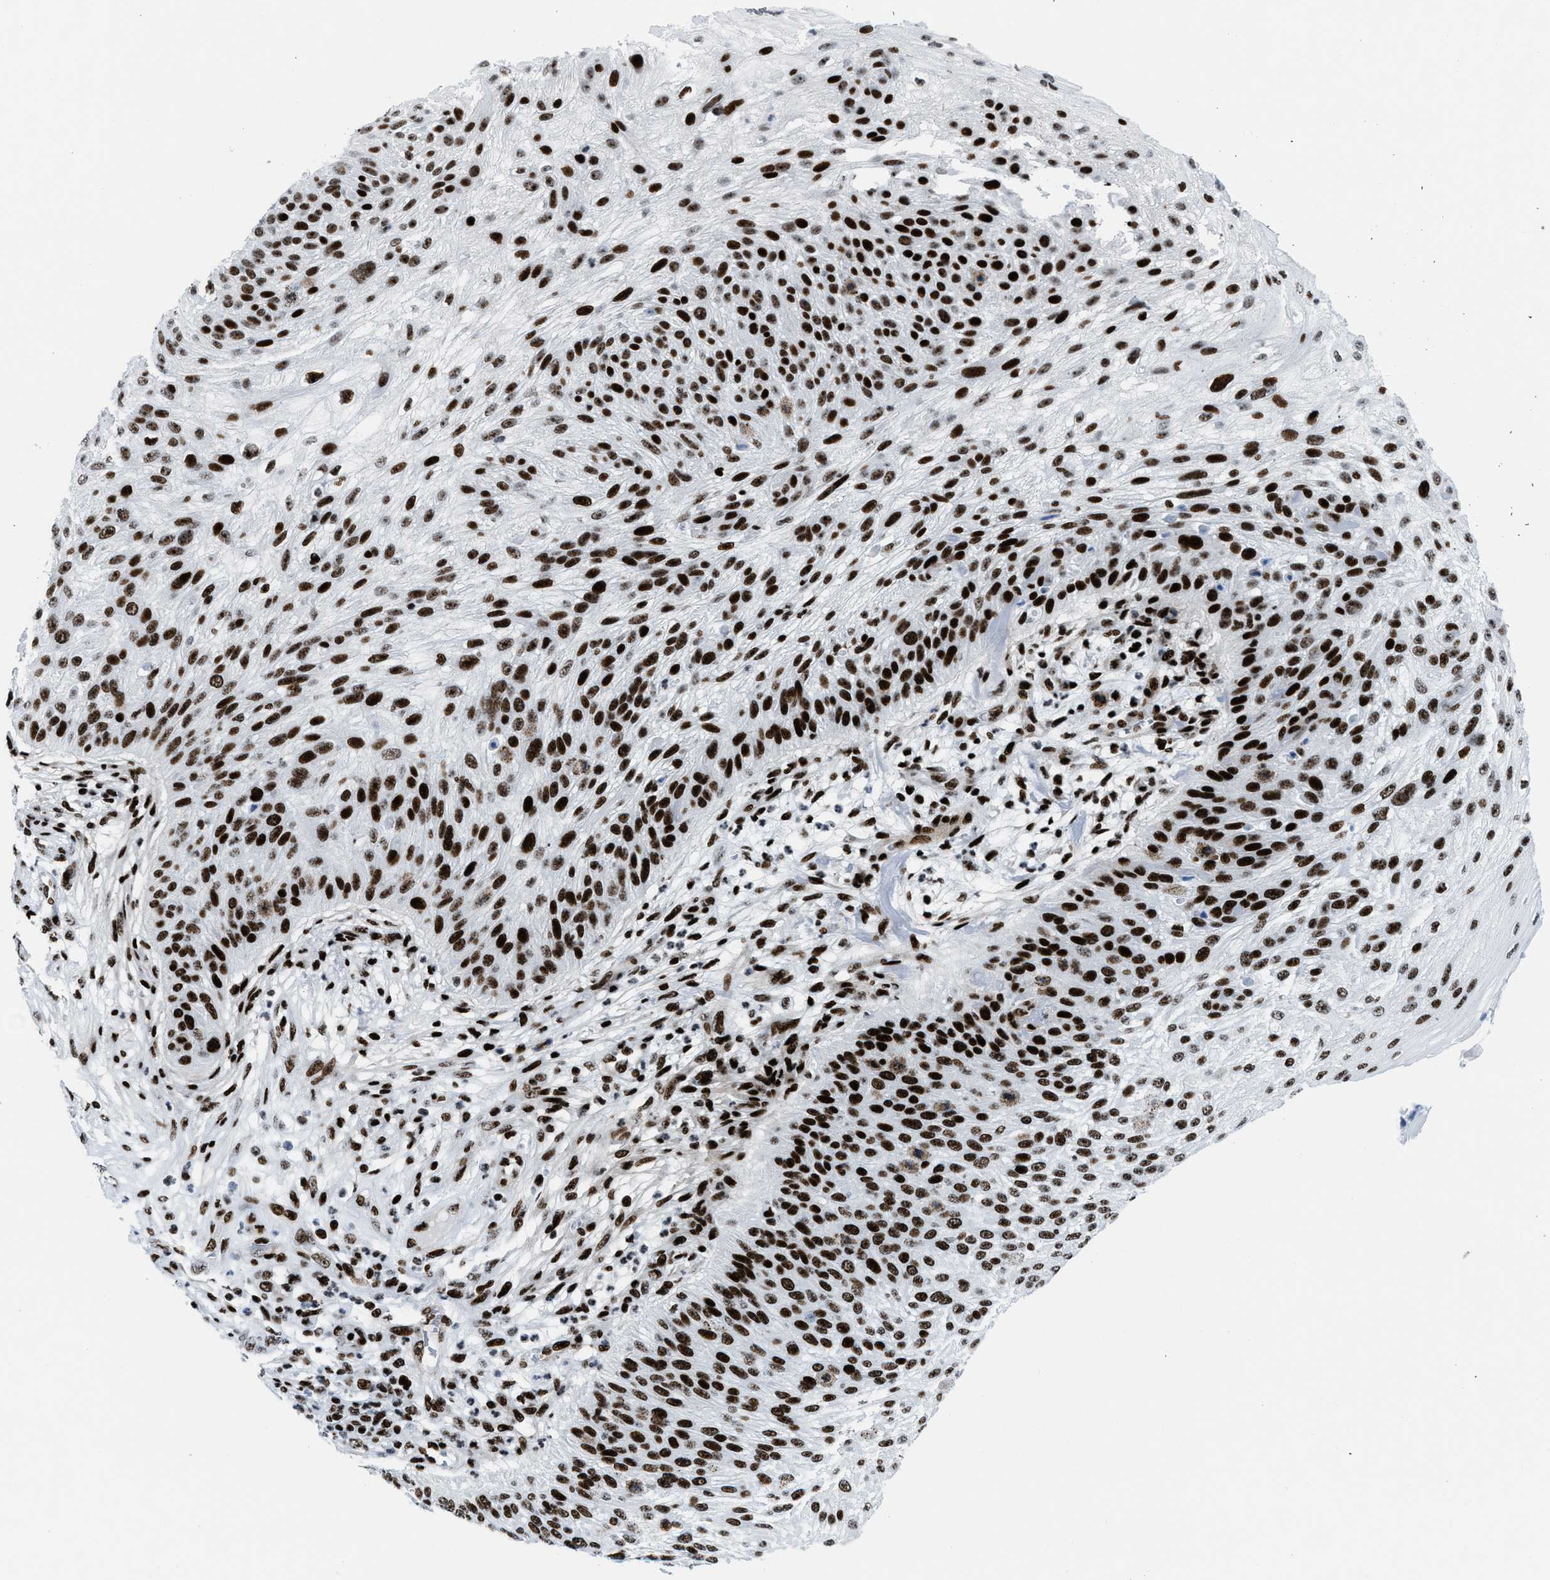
{"staining": {"intensity": "strong", "quantity": ">75%", "location": "nuclear"}, "tissue": "skin cancer", "cell_type": "Tumor cells", "image_type": "cancer", "snomed": [{"axis": "morphology", "description": "Squamous cell carcinoma, NOS"}, {"axis": "topography", "description": "Skin"}], "caption": "This is a micrograph of IHC staining of squamous cell carcinoma (skin), which shows strong expression in the nuclear of tumor cells.", "gene": "NONO", "patient": {"sex": "female", "age": 80}}